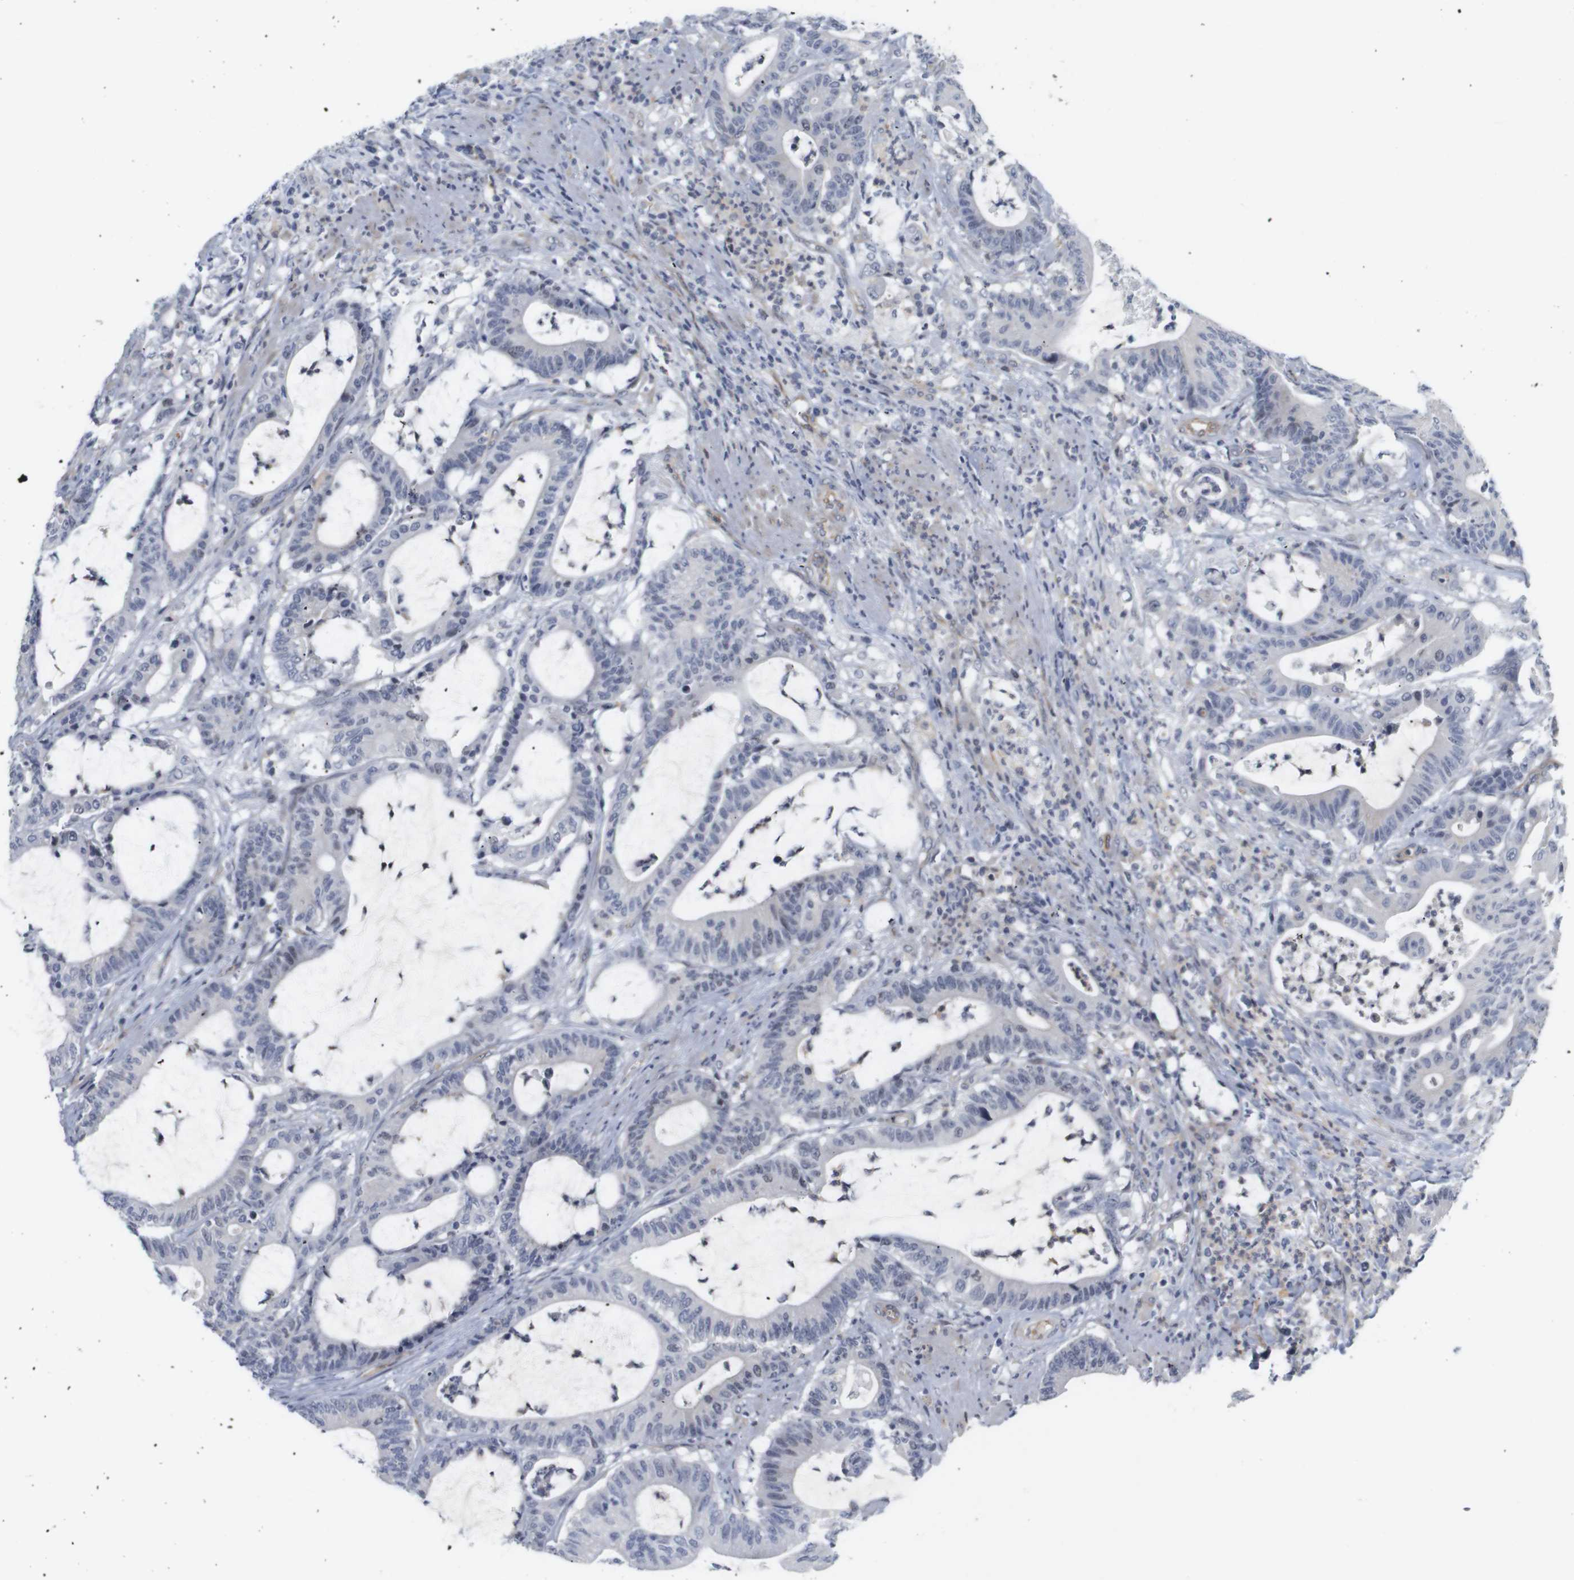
{"staining": {"intensity": "negative", "quantity": "none", "location": "none"}, "tissue": "colorectal cancer", "cell_type": "Tumor cells", "image_type": "cancer", "snomed": [{"axis": "morphology", "description": "Adenocarcinoma, NOS"}, {"axis": "topography", "description": "Colon"}], "caption": "Immunohistochemistry photomicrograph of neoplastic tissue: colorectal adenocarcinoma stained with DAB (3,3'-diaminobenzidine) exhibits no significant protein expression in tumor cells. (Brightfield microscopy of DAB IHC at high magnification).", "gene": "CYB561", "patient": {"sex": "female", "age": 84}}